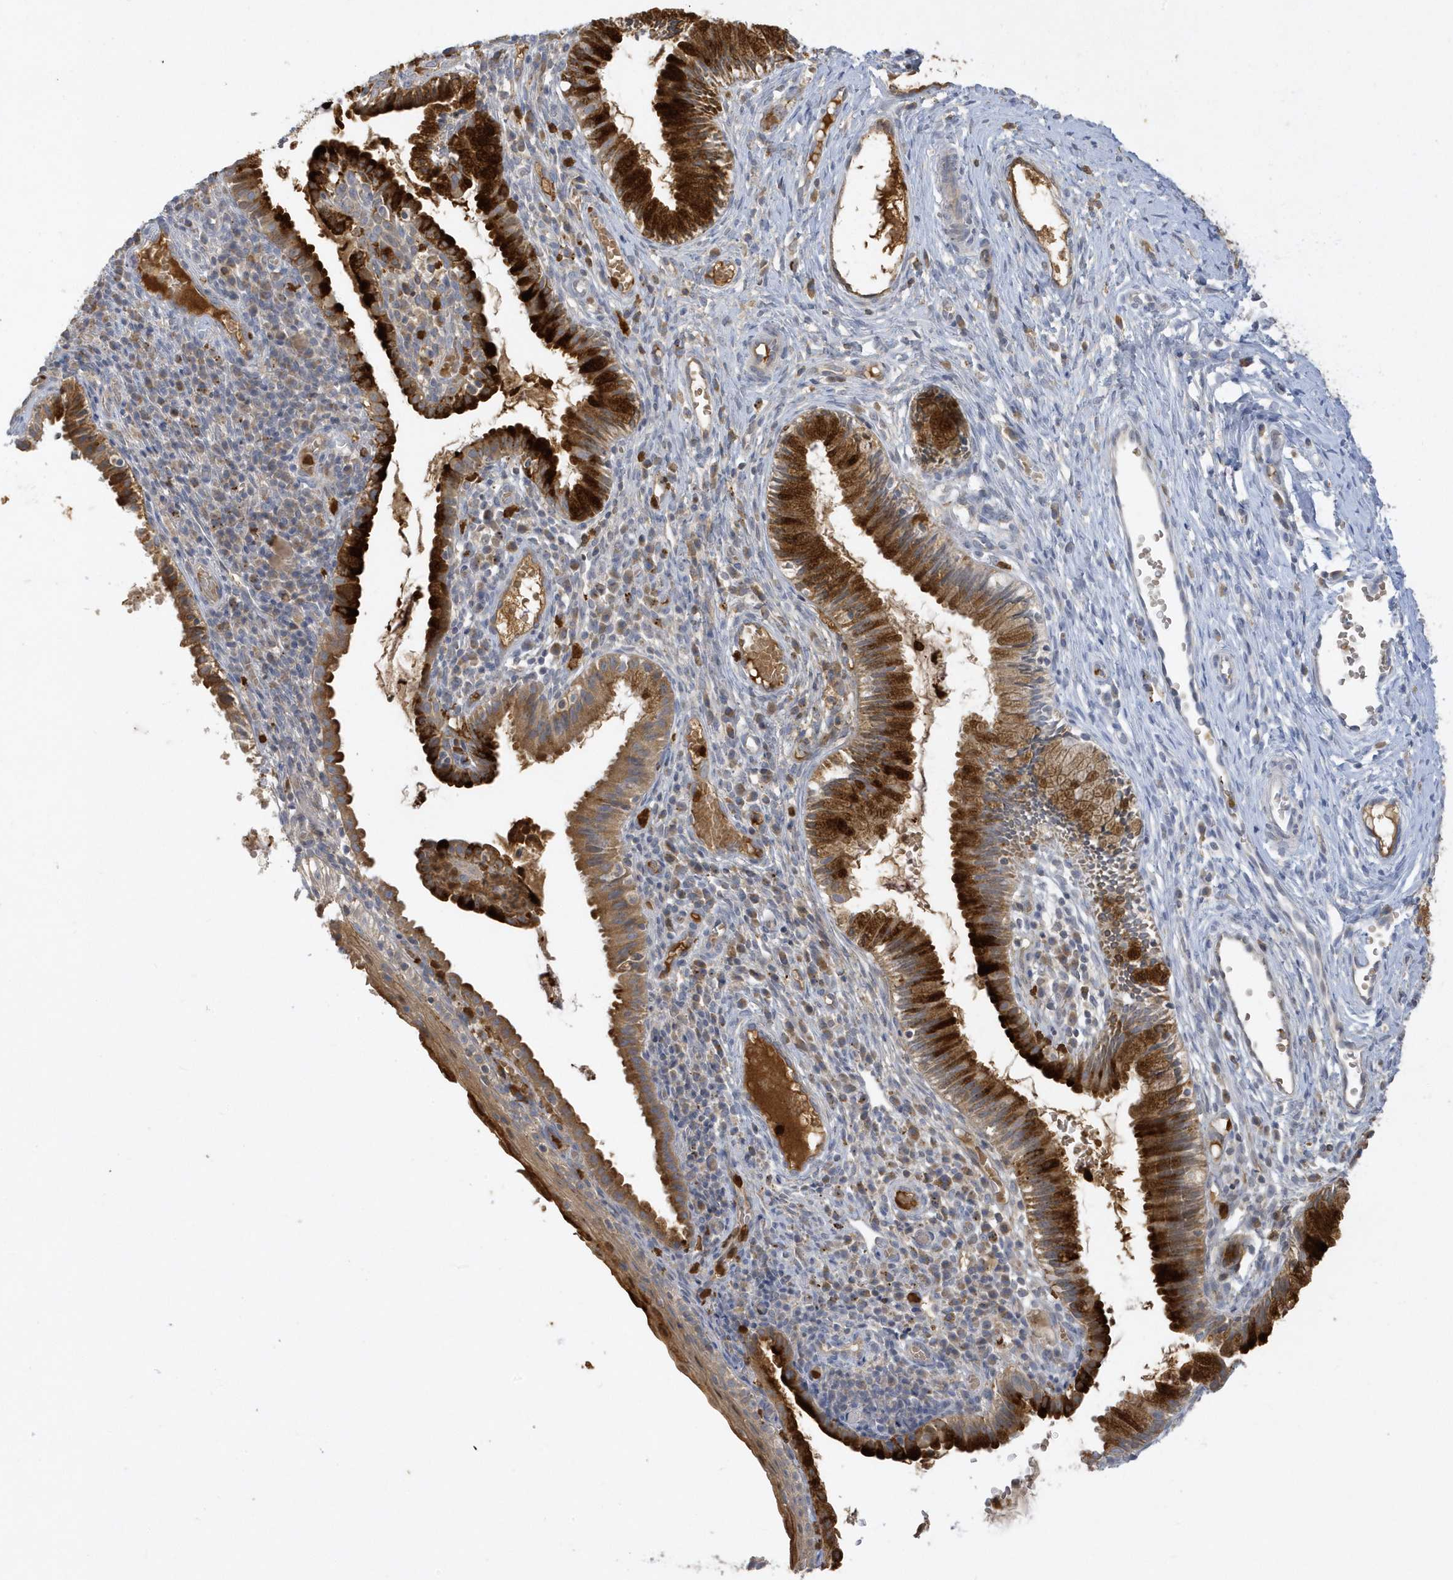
{"staining": {"intensity": "strong", "quantity": ">75%", "location": "cytoplasmic/membranous"}, "tissue": "cervix", "cell_type": "Glandular cells", "image_type": "normal", "snomed": [{"axis": "morphology", "description": "Normal tissue, NOS"}, {"axis": "topography", "description": "Cervix"}], "caption": "IHC of benign human cervix shows high levels of strong cytoplasmic/membranous staining in about >75% of glandular cells. The staining is performed using DAB brown chromogen to label protein expression. The nuclei are counter-stained blue using hematoxylin.", "gene": "DPP9", "patient": {"sex": "female", "age": 27}}